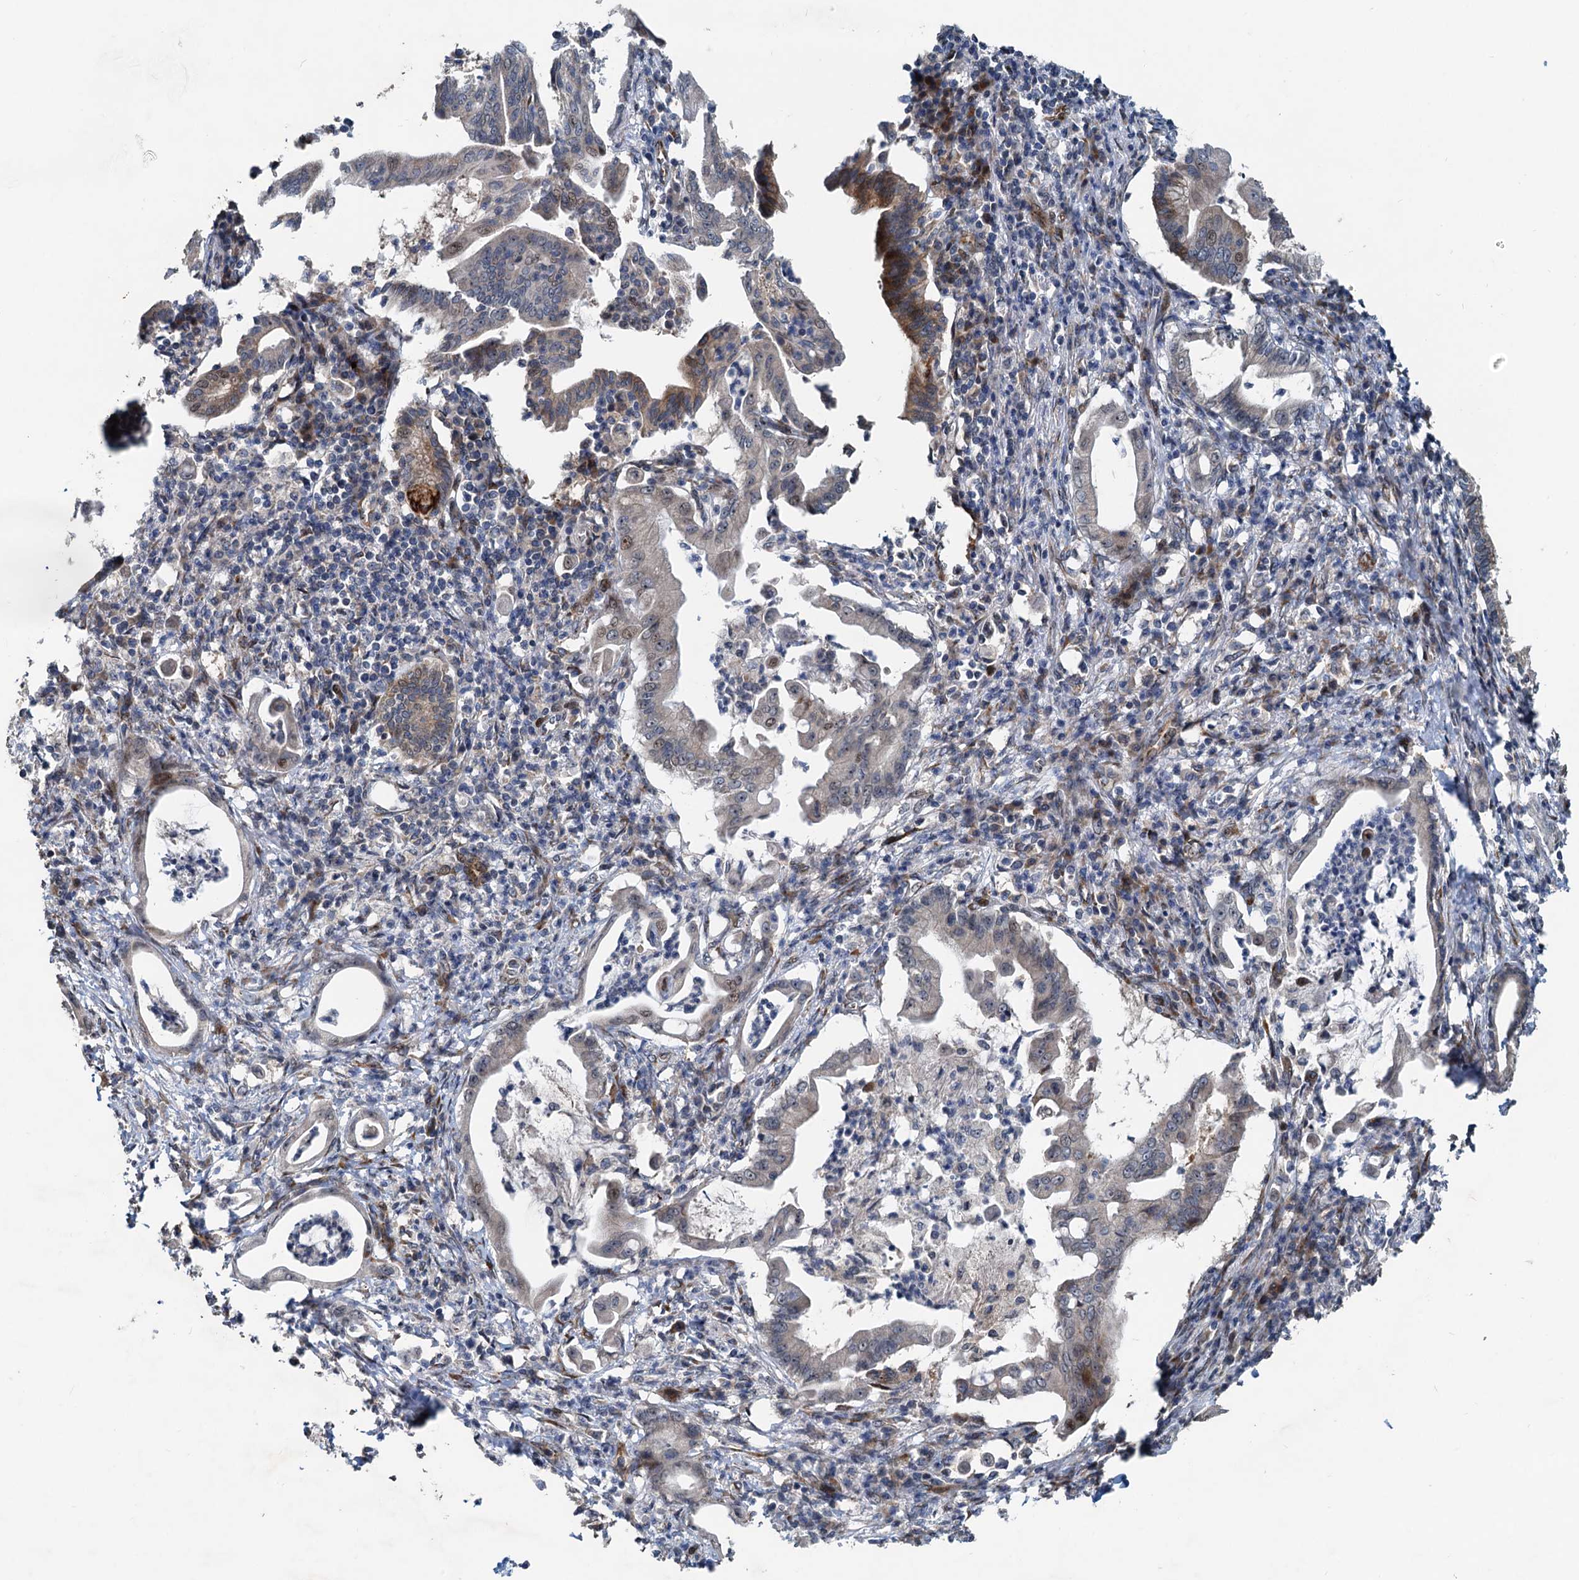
{"staining": {"intensity": "moderate", "quantity": "<25%", "location": "nuclear"}, "tissue": "pancreatic cancer", "cell_type": "Tumor cells", "image_type": "cancer", "snomed": [{"axis": "morphology", "description": "Adenocarcinoma, NOS"}, {"axis": "topography", "description": "Pancreas"}], "caption": "A brown stain labels moderate nuclear staining of a protein in adenocarcinoma (pancreatic) tumor cells.", "gene": "CEP68", "patient": {"sex": "female", "age": 55}}